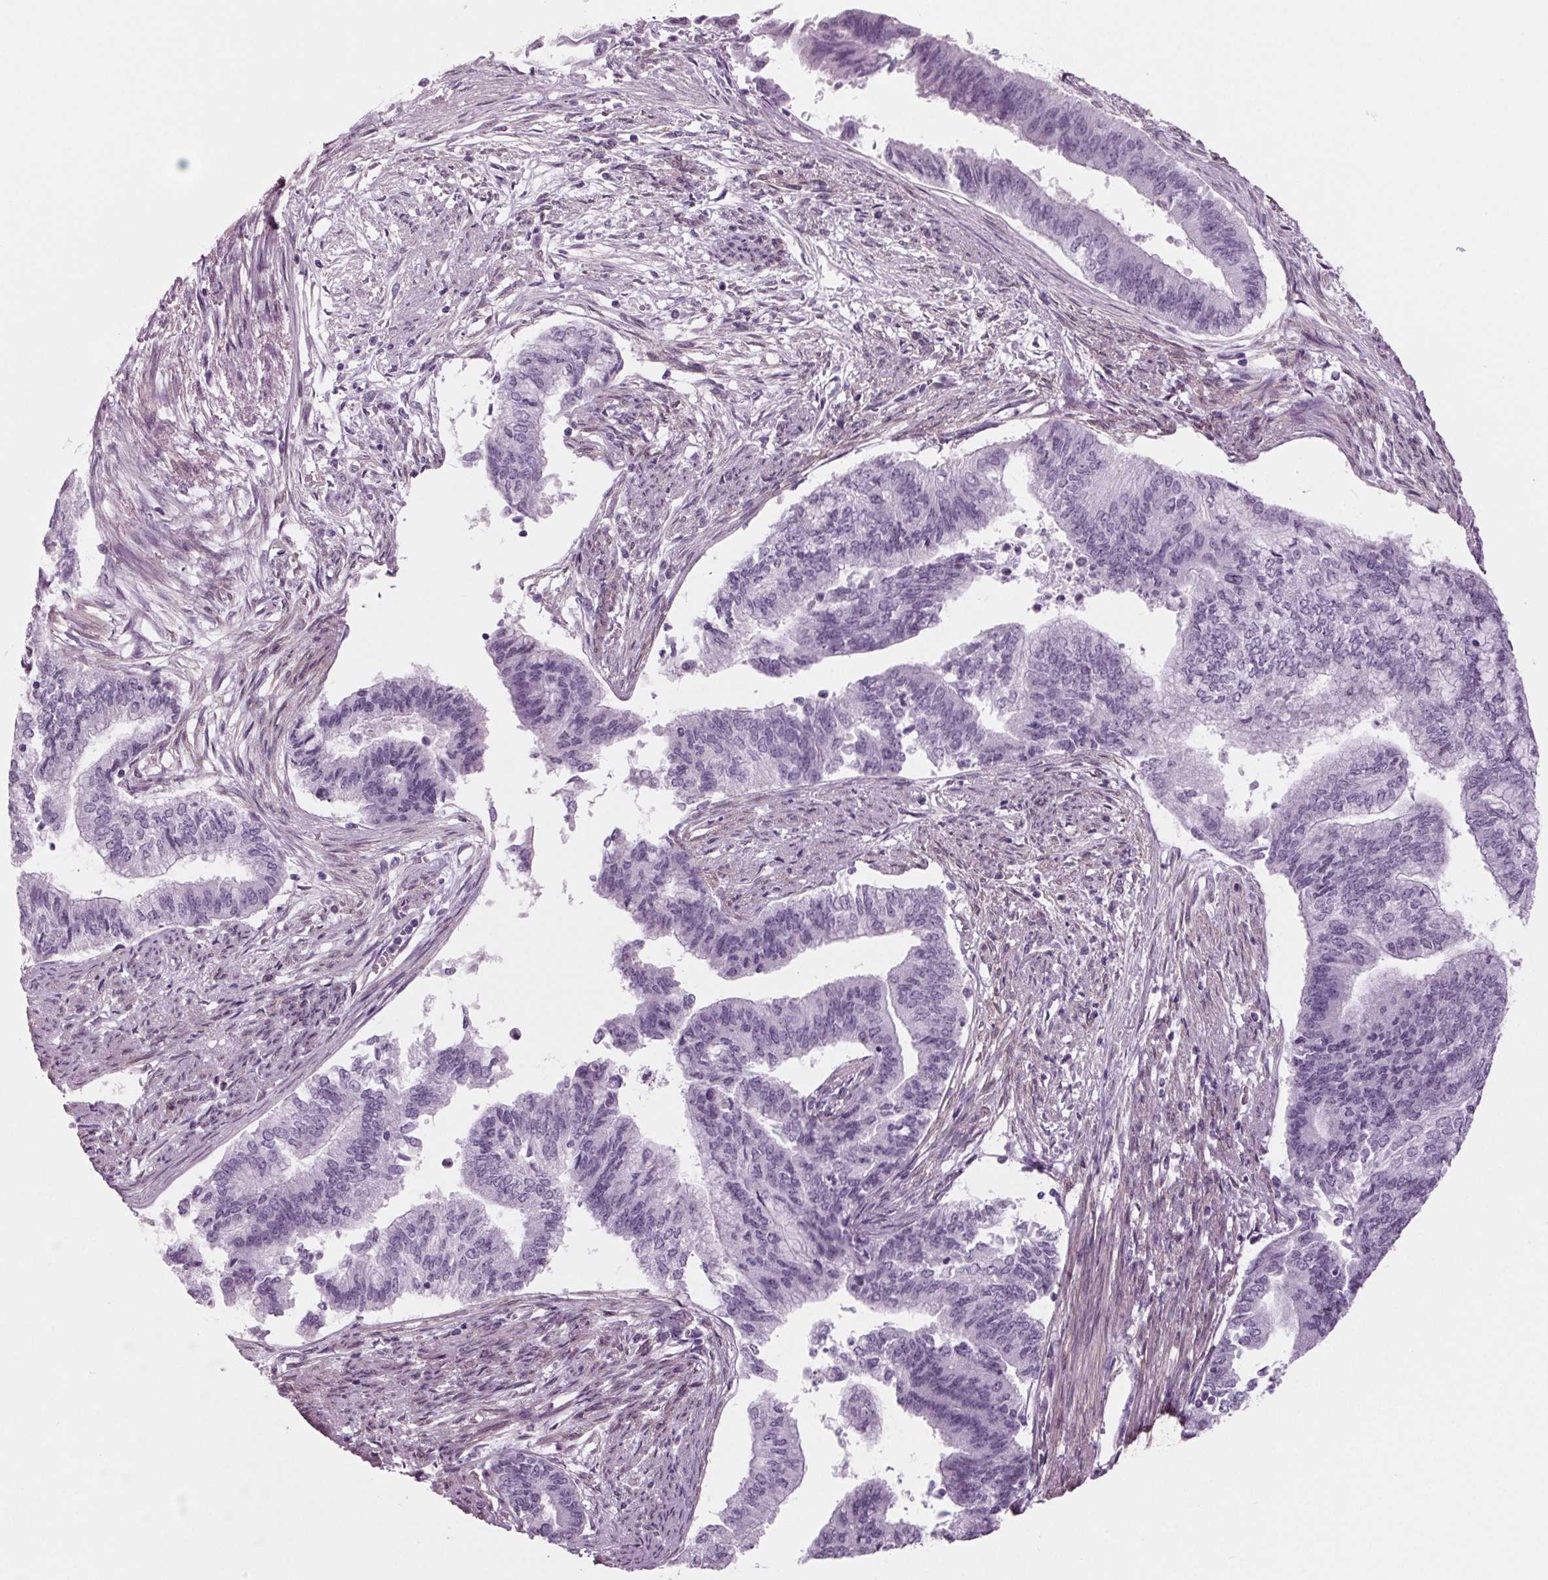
{"staining": {"intensity": "negative", "quantity": "none", "location": "none"}, "tissue": "endometrial cancer", "cell_type": "Tumor cells", "image_type": "cancer", "snomed": [{"axis": "morphology", "description": "Adenocarcinoma, NOS"}, {"axis": "topography", "description": "Endometrium"}], "caption": "The immunohistochemistry micrograph has no significant expression in tumor cells of endometrial cancer (adenocarcinoma) tissue.", "gene": "BHLHE22", "patient": {"sex": "female", "age": 65}}